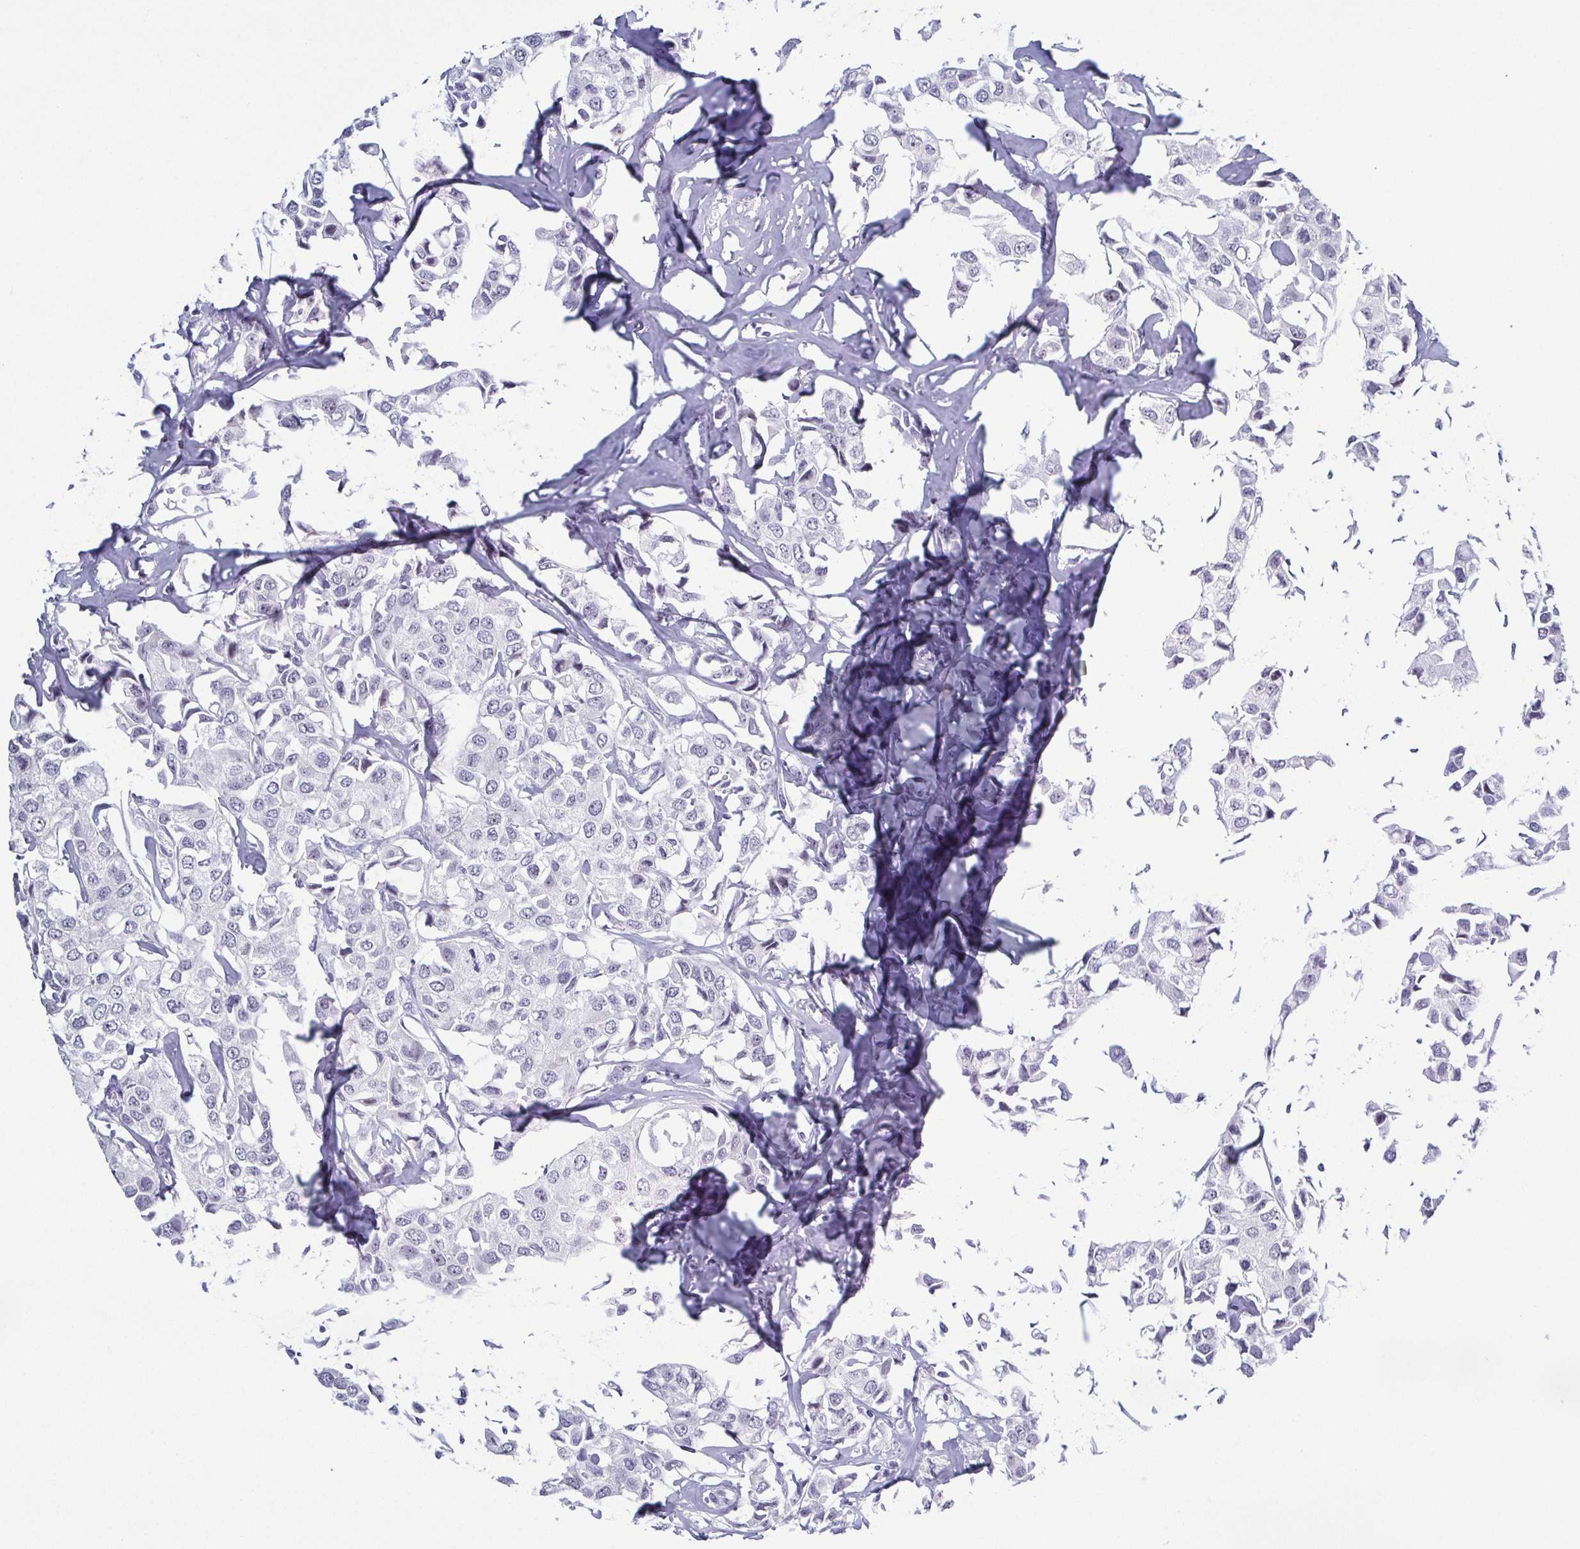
{"staining": {"intensity": "negative", "quantity": "none", "location": "none"}, "tissue": "breast cancer", "cell_type": "Tumor cells", "image_type": "cancer", "snomed": [{"axis": "morphology", "description": "Duct carcinoma"}, {"axis": "topography", "description": "Breast"}], "caption": "Tumor cells show no significant positivity in breast infiltrating ductal carcinoma. Nuclei are stained in blue.", "gene": "BZW1", "patient": {"sex": "female", "age": 80}}